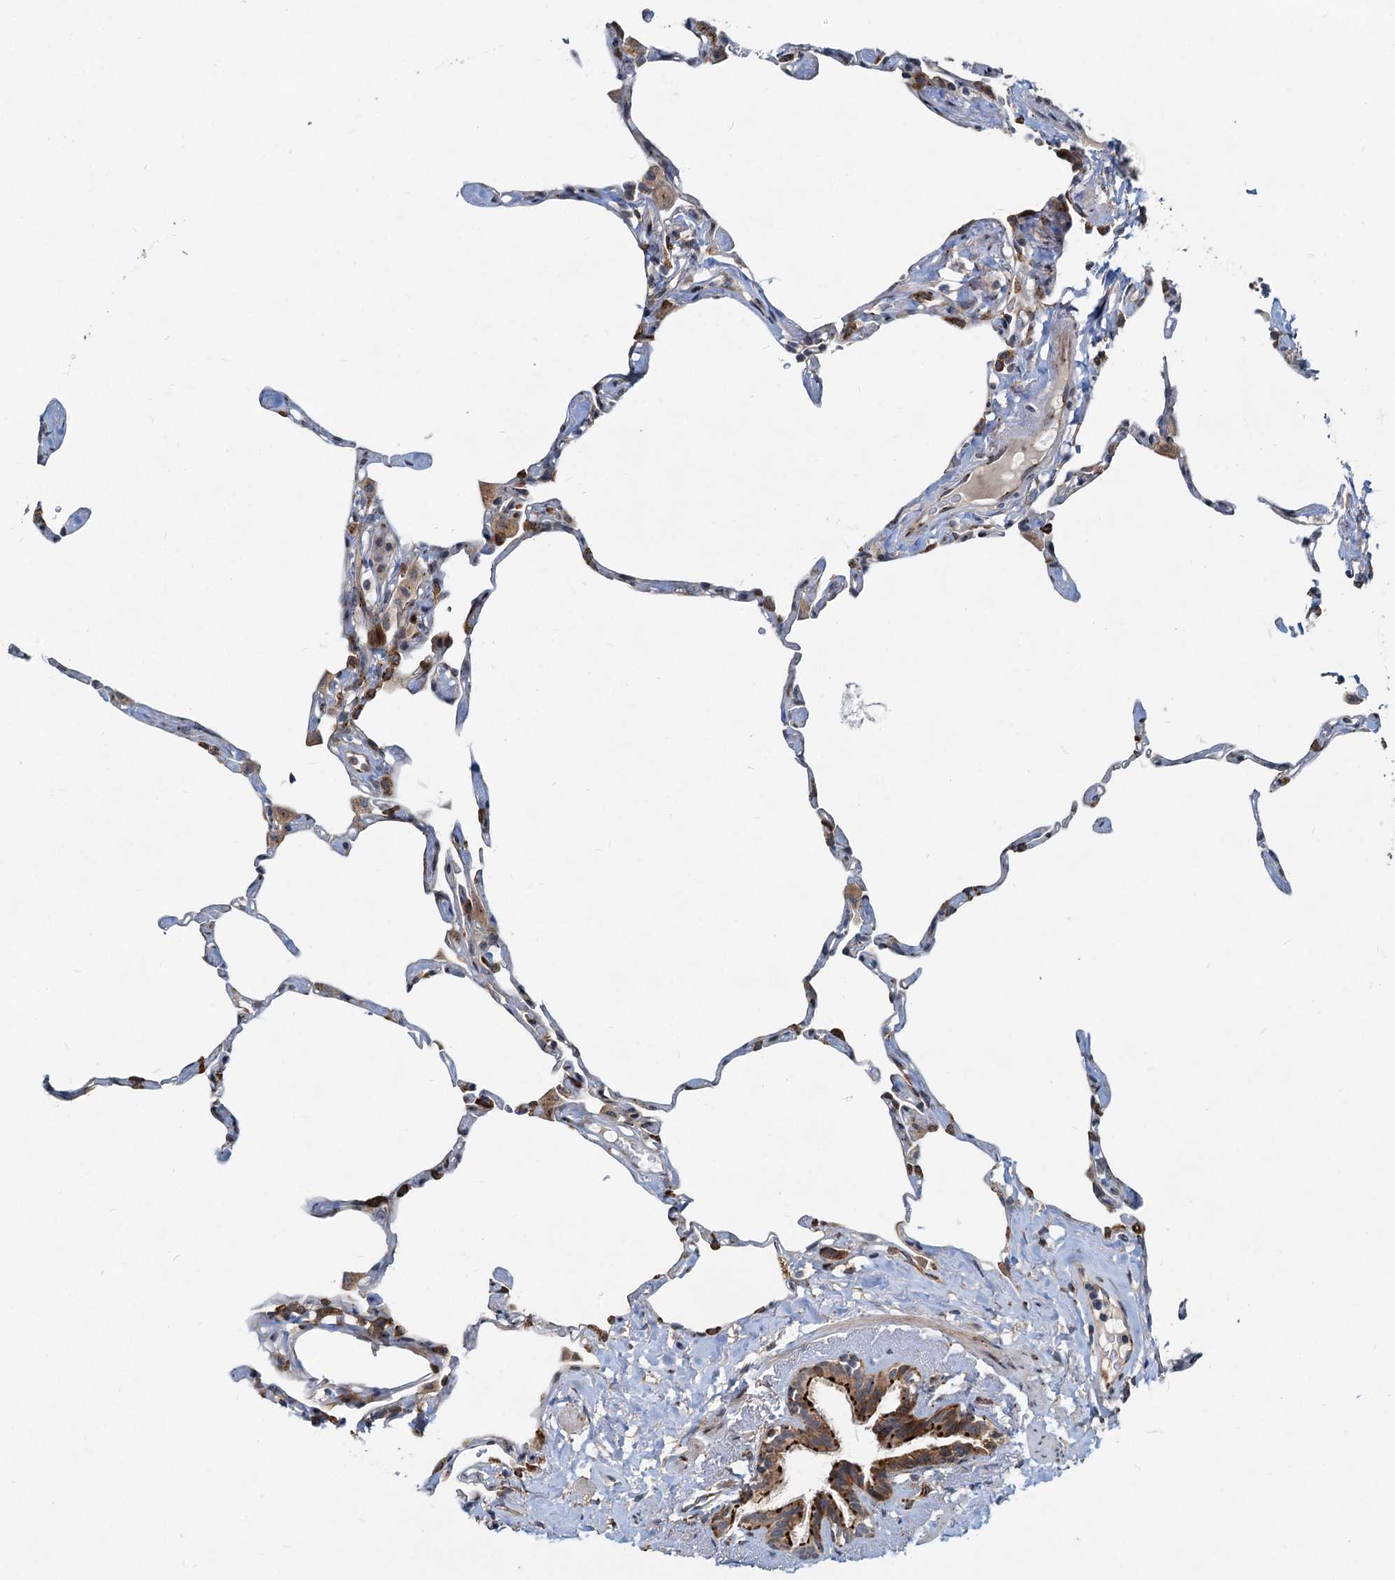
{"staining": {"intensity": "moderate", "quantity": "25%-75%", "location": "cytoplasmic/membranous"}, "tissue": "lung", "cell_type": "Alveolar cells", "image_type": "normal", "snomed": [{"axis": "morphology", "description": "Normal tissue, NOS"}, {"axis": "topography", "description": "Lung"}], "caption": "Immunohistochemistry (IHC) photomicrograph of normal lung stained for a protein (brown), which shows medium levels of moderate cytoplasmic/membranous positivity in approximately 25%-75% of alveolar cells.", "gene": "CEP68", "patient": {"sex": "male", "age": 65}}